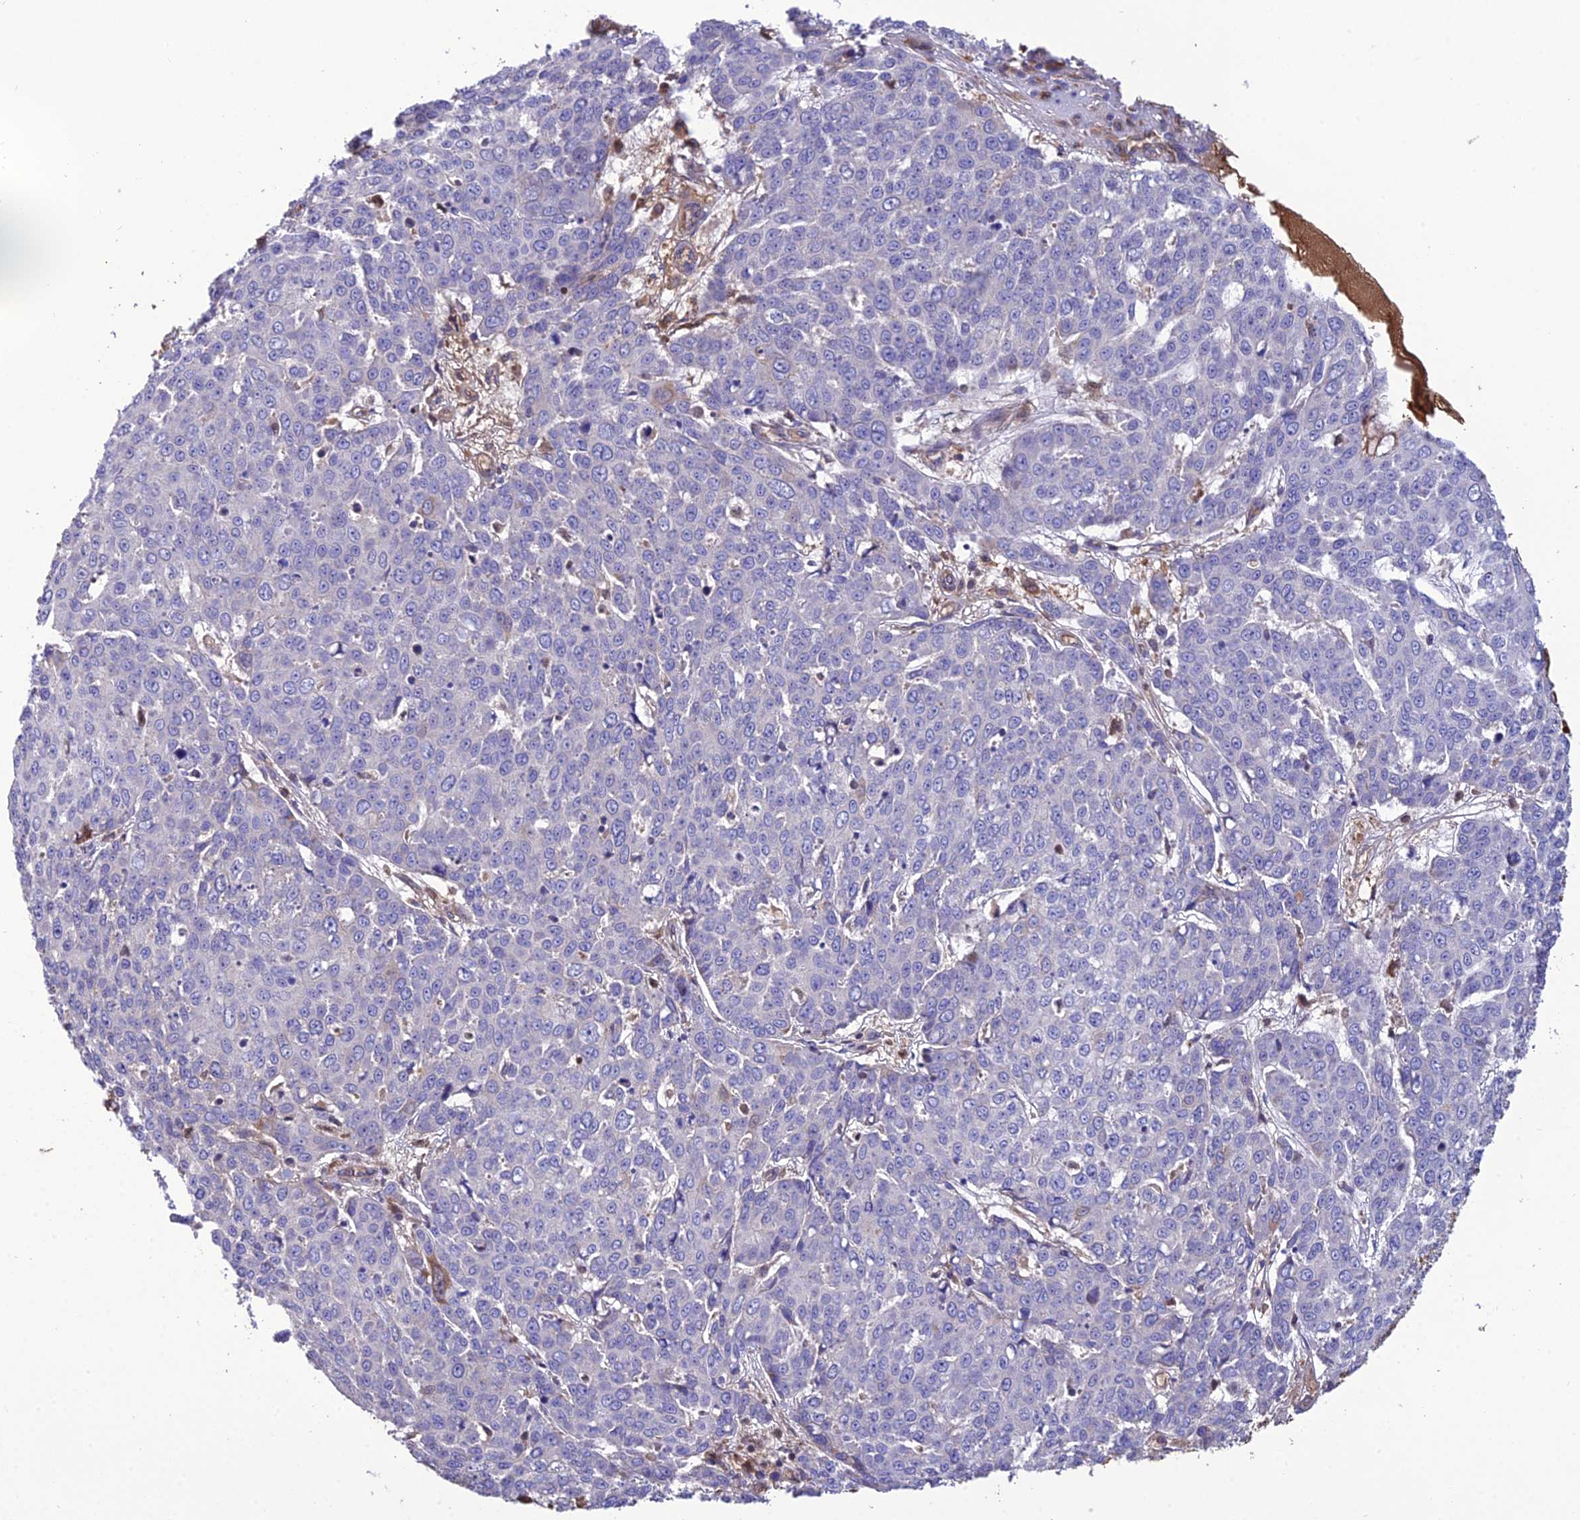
{"staining": {"intensity": "negative", "quantity": "none", "location": "none"}, "tissue": "skin cancer", "cell_type": "Tumor cells", "image_type": "cancer", "snomed": [{"axis": "morphology", "description": "Squamous cell carcinoma, NOS"}, {"axis": "topography", "description": "Skin"}], "caption": "A high-resolution histopathology image shows IHC staining of skin cancer (squamous cell carcinoma), which reveals no significant positivity in tumor cells.", "gene": "MIOS", "patient": {"sex": "male", "age": 71}}